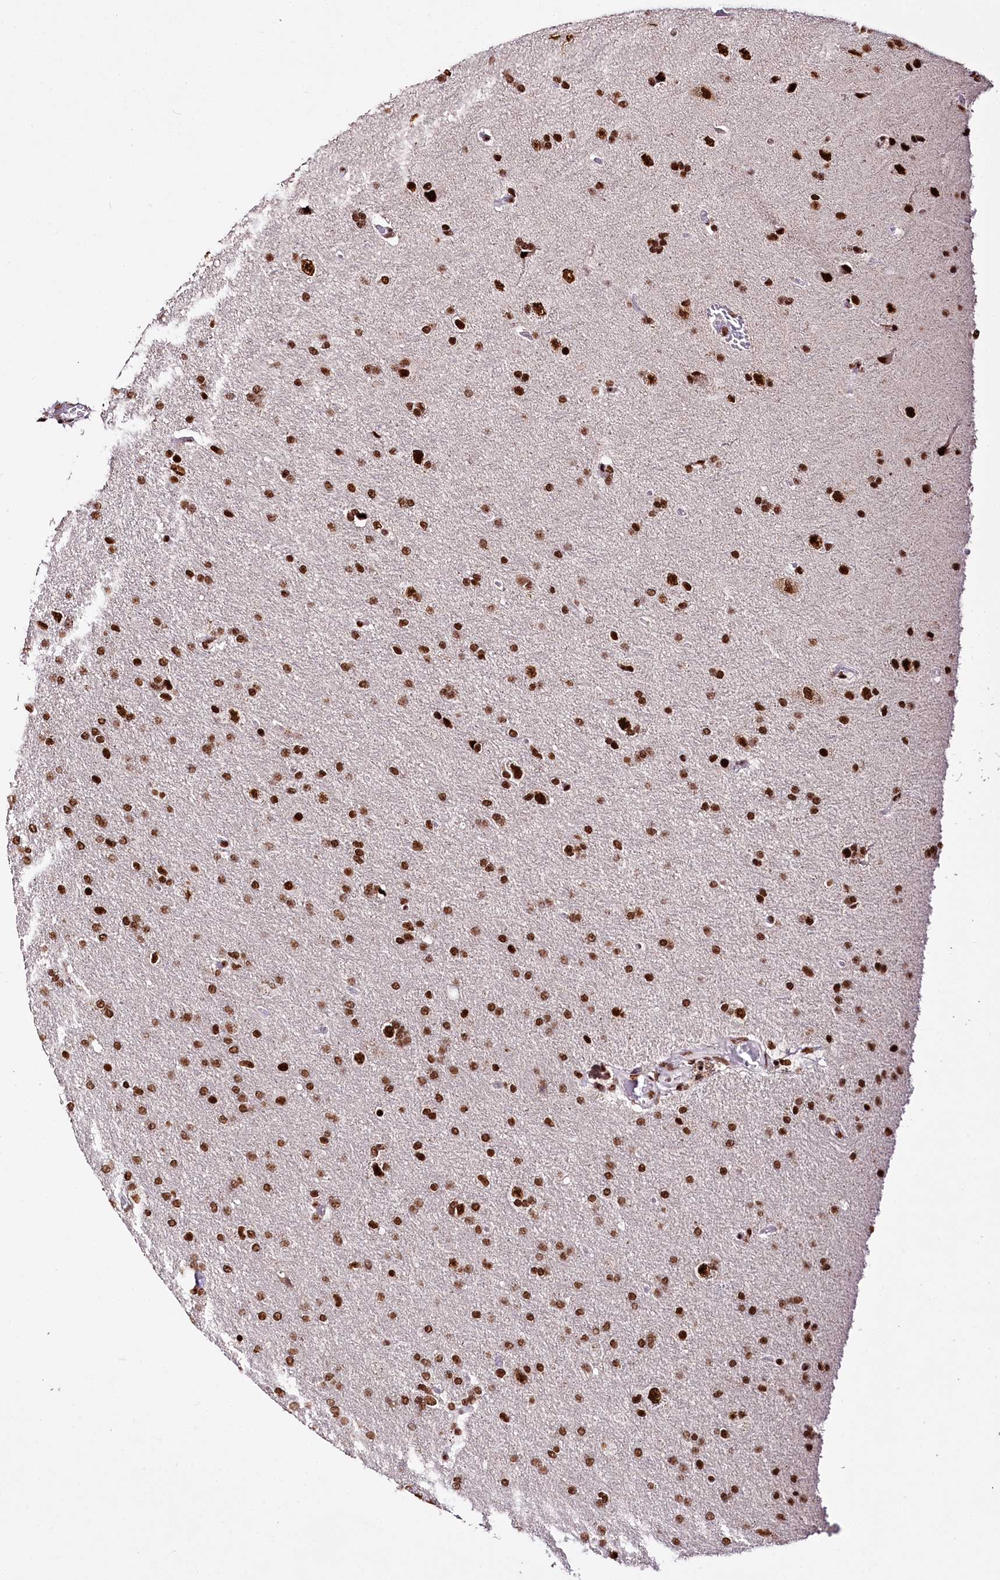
{"staining": {"intensity": "strong", "quantity": ">75%", "location": "nuclear"}, "tissue": "glioma", "cell_type": "Tumor cells", "image_type": "cancer", "snomed": [{"axis": "morphology", "description": "Glioma, malignant, High grade"}, {"axis": "topography", "description": "Brain"}], "caption": "The micrograph shows a brown stain indicating the presence of a protein in the nuclear of tumor cells in malignant glioma (high-grade).", "gene": "SMARCE1", "patient": {"sex": "male", "age": 72}}